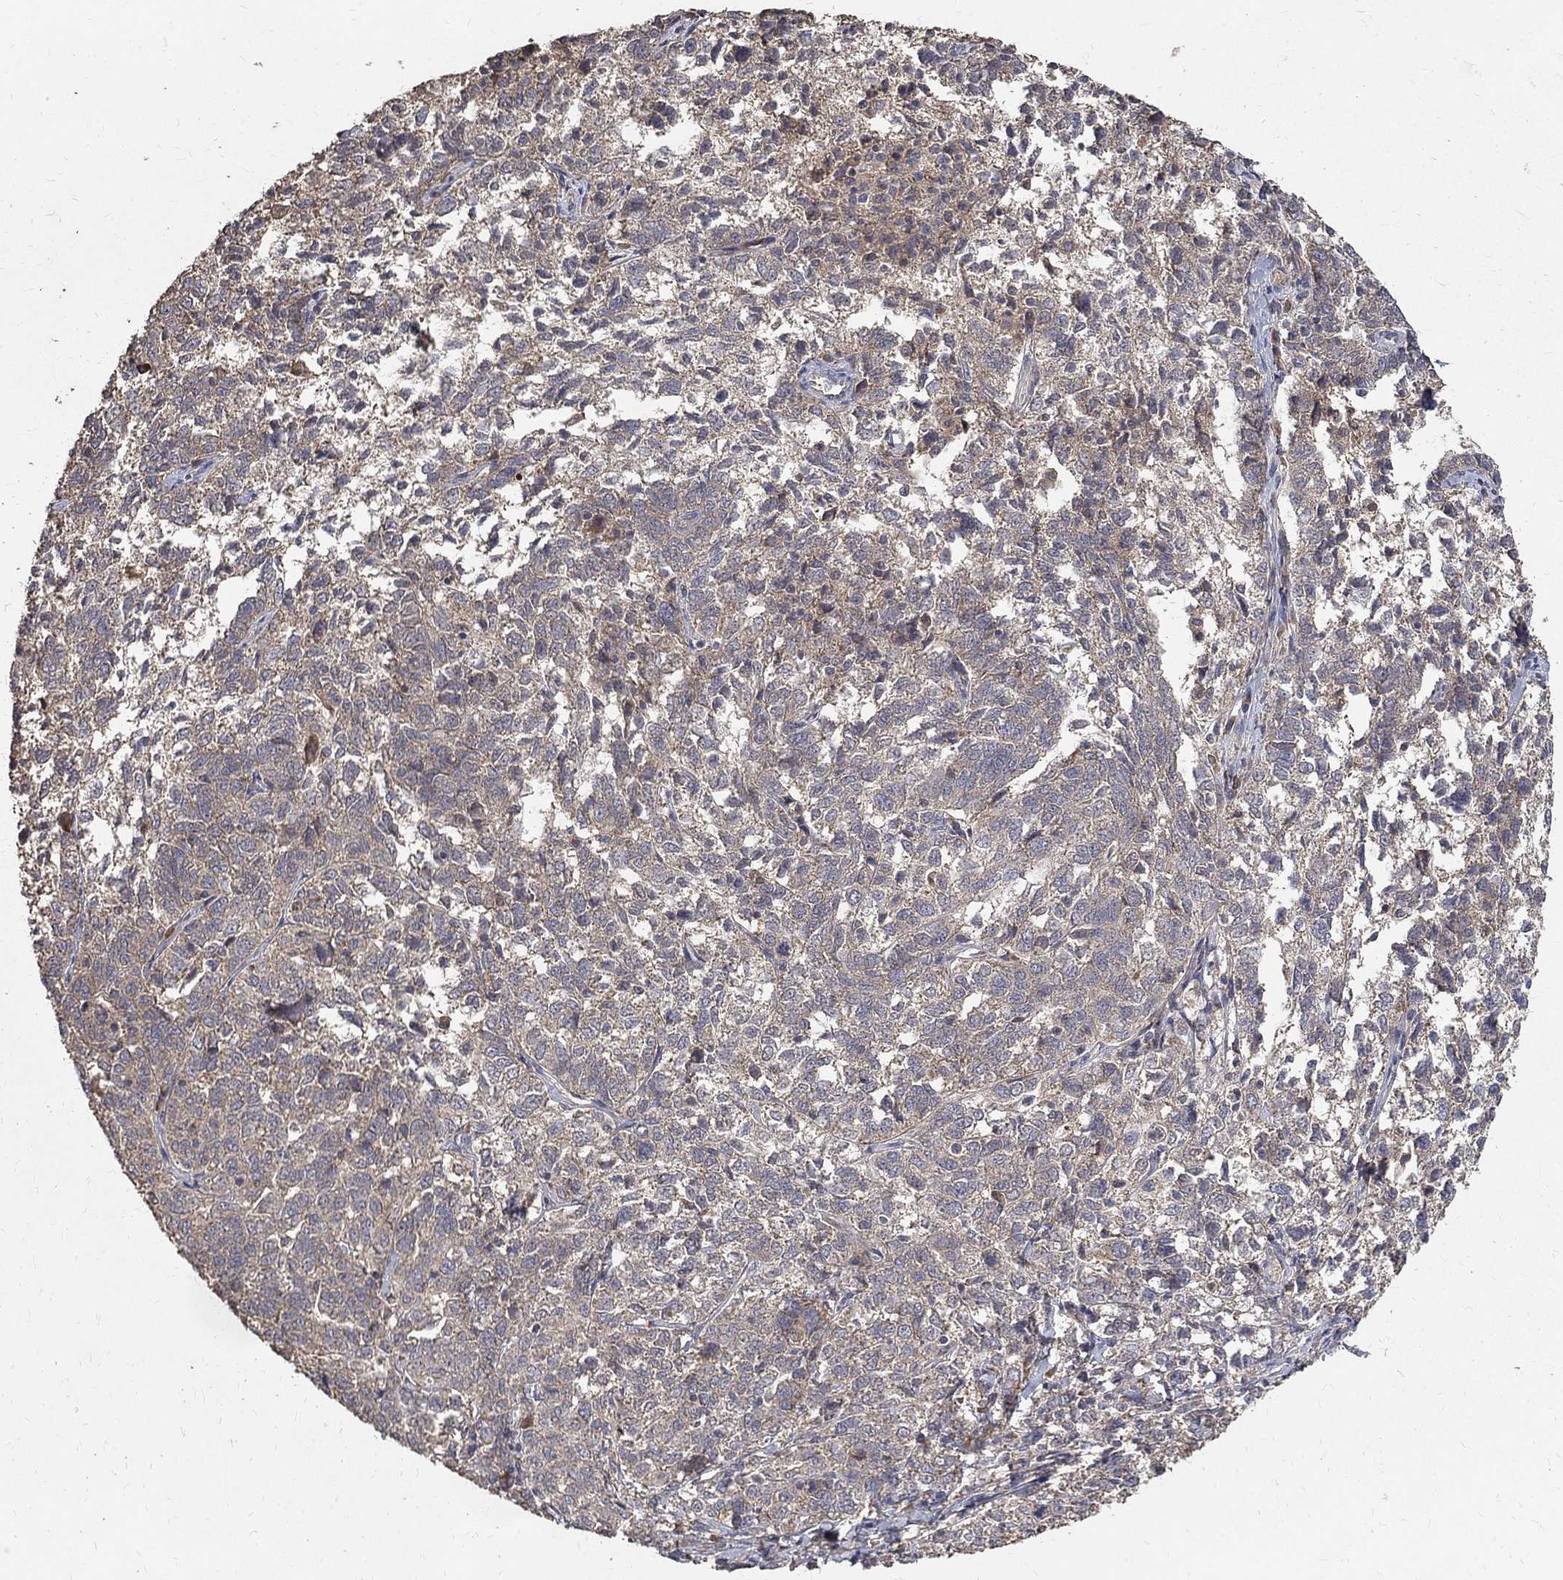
{"staining": {"intensity": "weak", "quantity": "25%-75%", "location": "cytoplasmic/membranous"}, "tissue": "ovarian cancer", "cell_type": "Tumor cells", "image_type": "cancer", "snomed": [{"axis": "morphology", "description": "Cystadenocarcinoma, serous, NOS"}, {"axis": "topography", "description": "Ovary"}], "caption": "DAB (3,3'-diaminobenzidine) immunohistochemical staining of human ovarian serous cystadenocarcinoma exhibits weak cytoplasmic/membranous protein staining in about 25%-75% of tumor cells.", "gene": "C17orf75", "patient": {"sex": "female", "age": 71}}